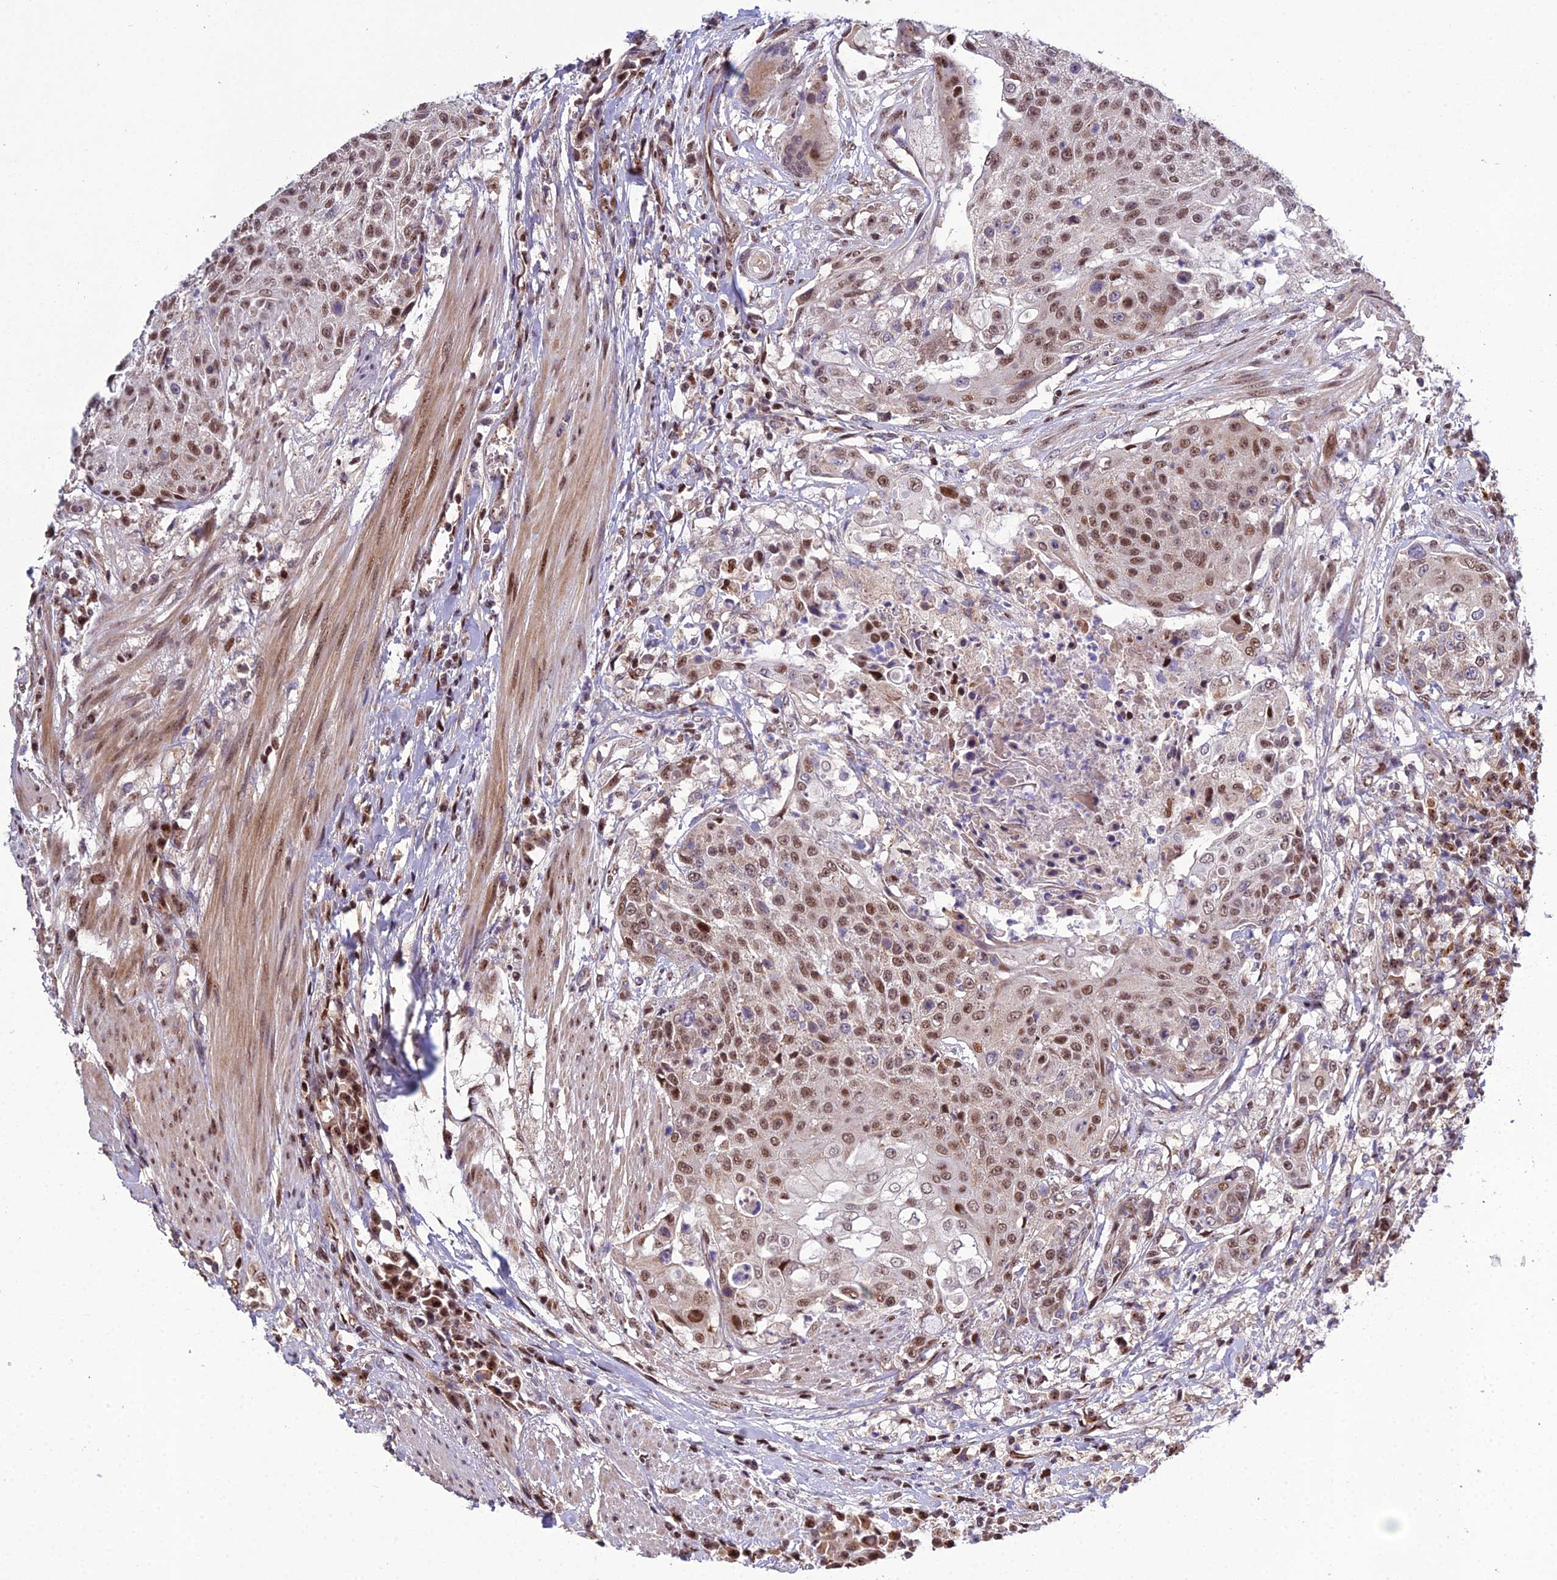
{"staining": {"intensity": "moderate", "quantity": ">75%", "location": "nuclear"}, "tissue": "urothelial cancer", "cell_type": "Tumor cells", "image_type": "cancer", "snomed": [{"axis": "morphology", "description": "Urothelial carcinoma, High grade"}, {"axis": "topography", "description": "Urinary bladder"}], "caption": "High-magnification brightfield microscopy of urothelial cancer stained with DAB (3,3'-diaminobenzidine) (brown) and counterstained with hematoxylin (blue). tumor cells exhibit moderate nuclear positivity is seen in approximately>75% of cells.", "gene": "ARL2", "patient": {"sex": "female", "age": 63}}